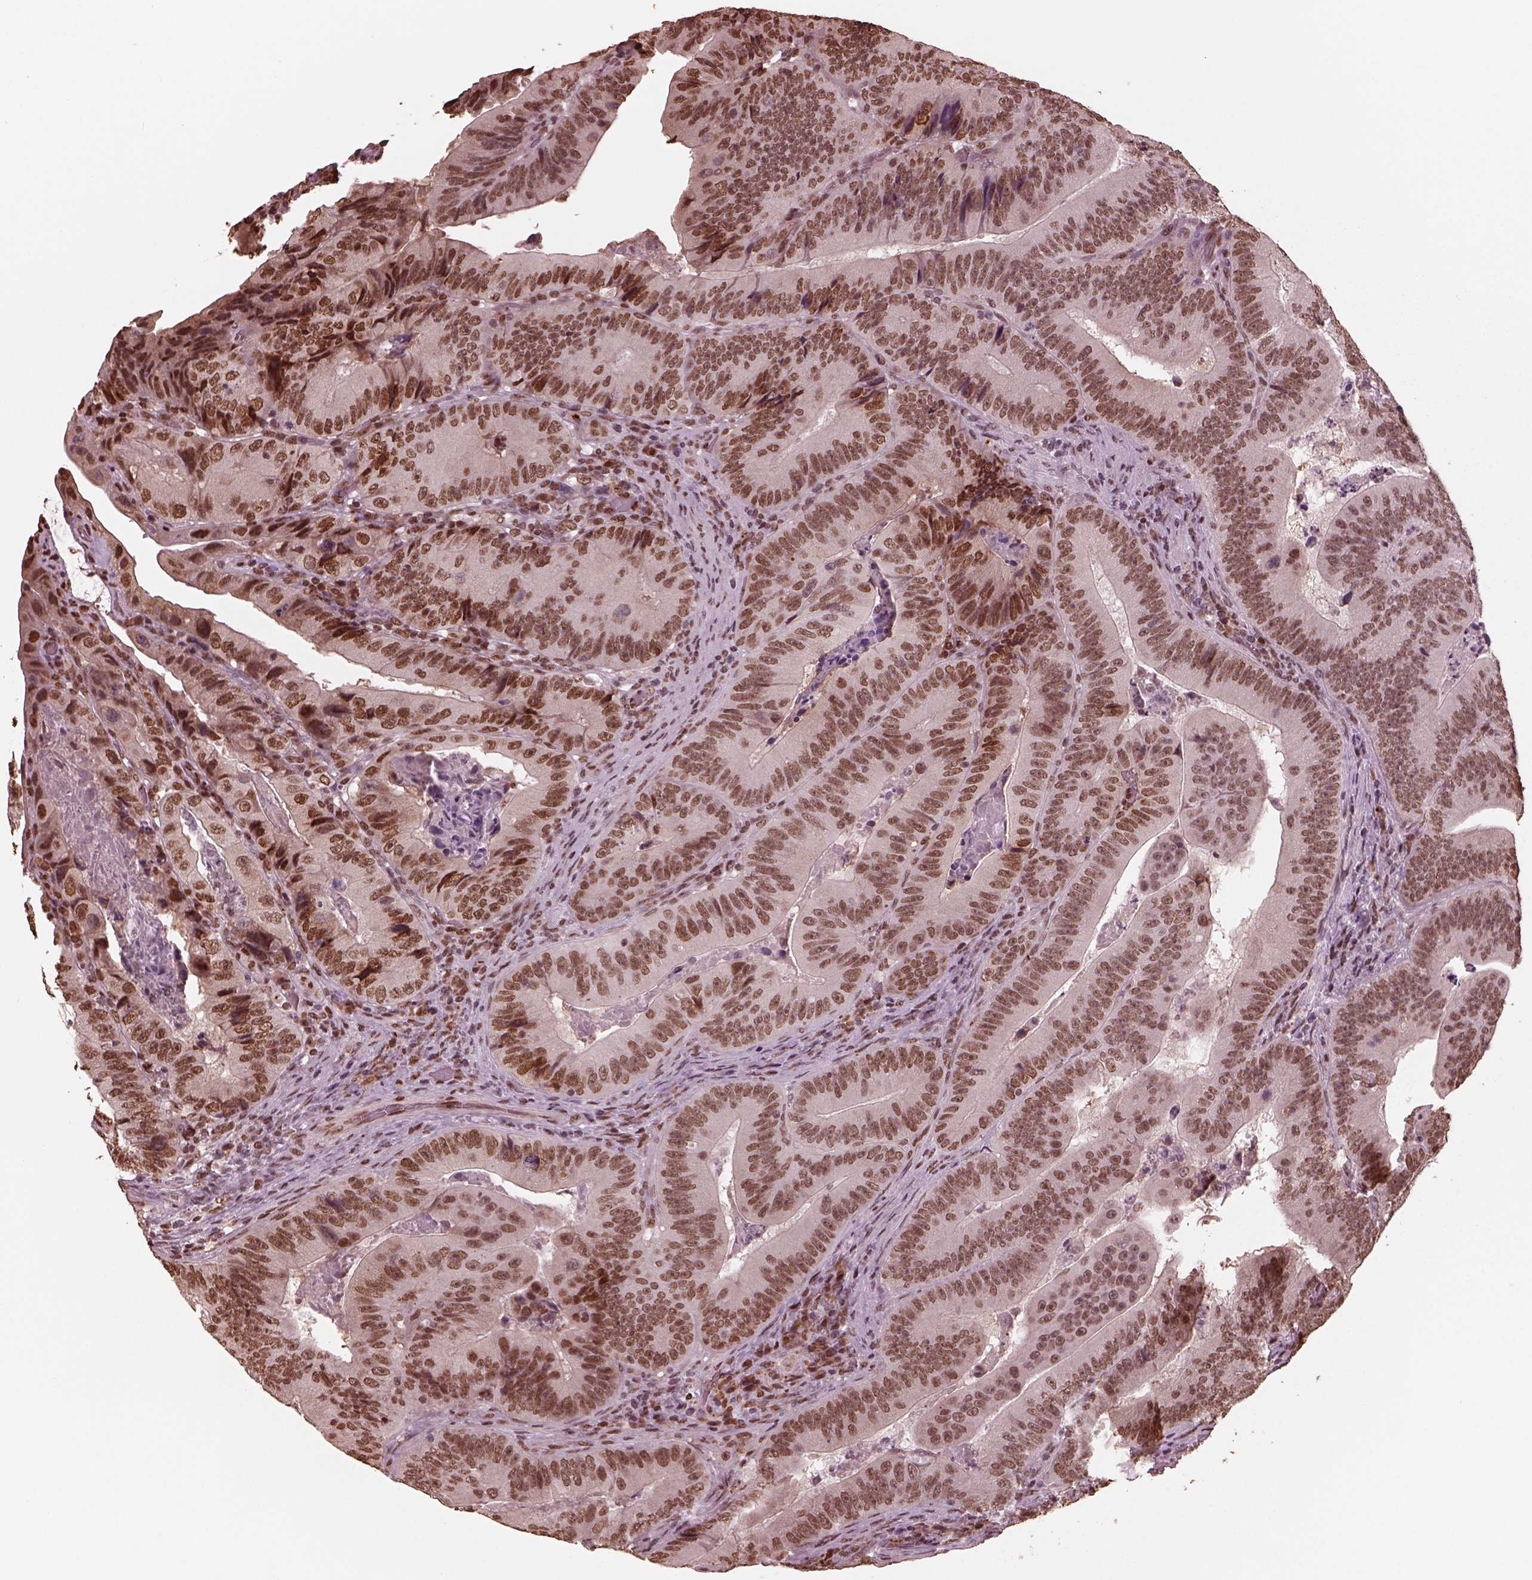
{"staining": {"intensity": "moderate", "quantity": ">75%", "location": "nuclear"}, "tissue": "colorectal cancer", "cell_type": "Tumor cells", "image_type": "cancer", "snomed": [{"axis": "morphology", "description": "Adenocarcinoma, NOS"}, {"axis": "topography", "description": "Colon"}], "caption": "Colorectal cancer (adenocarcinoma) was stained to show a protein in brown. There is medium levels of moderate nuclear staining in approximately >75% of tumor cells.", "gene": "NSD1", "patient": {"sex": "female", "age": 86}}